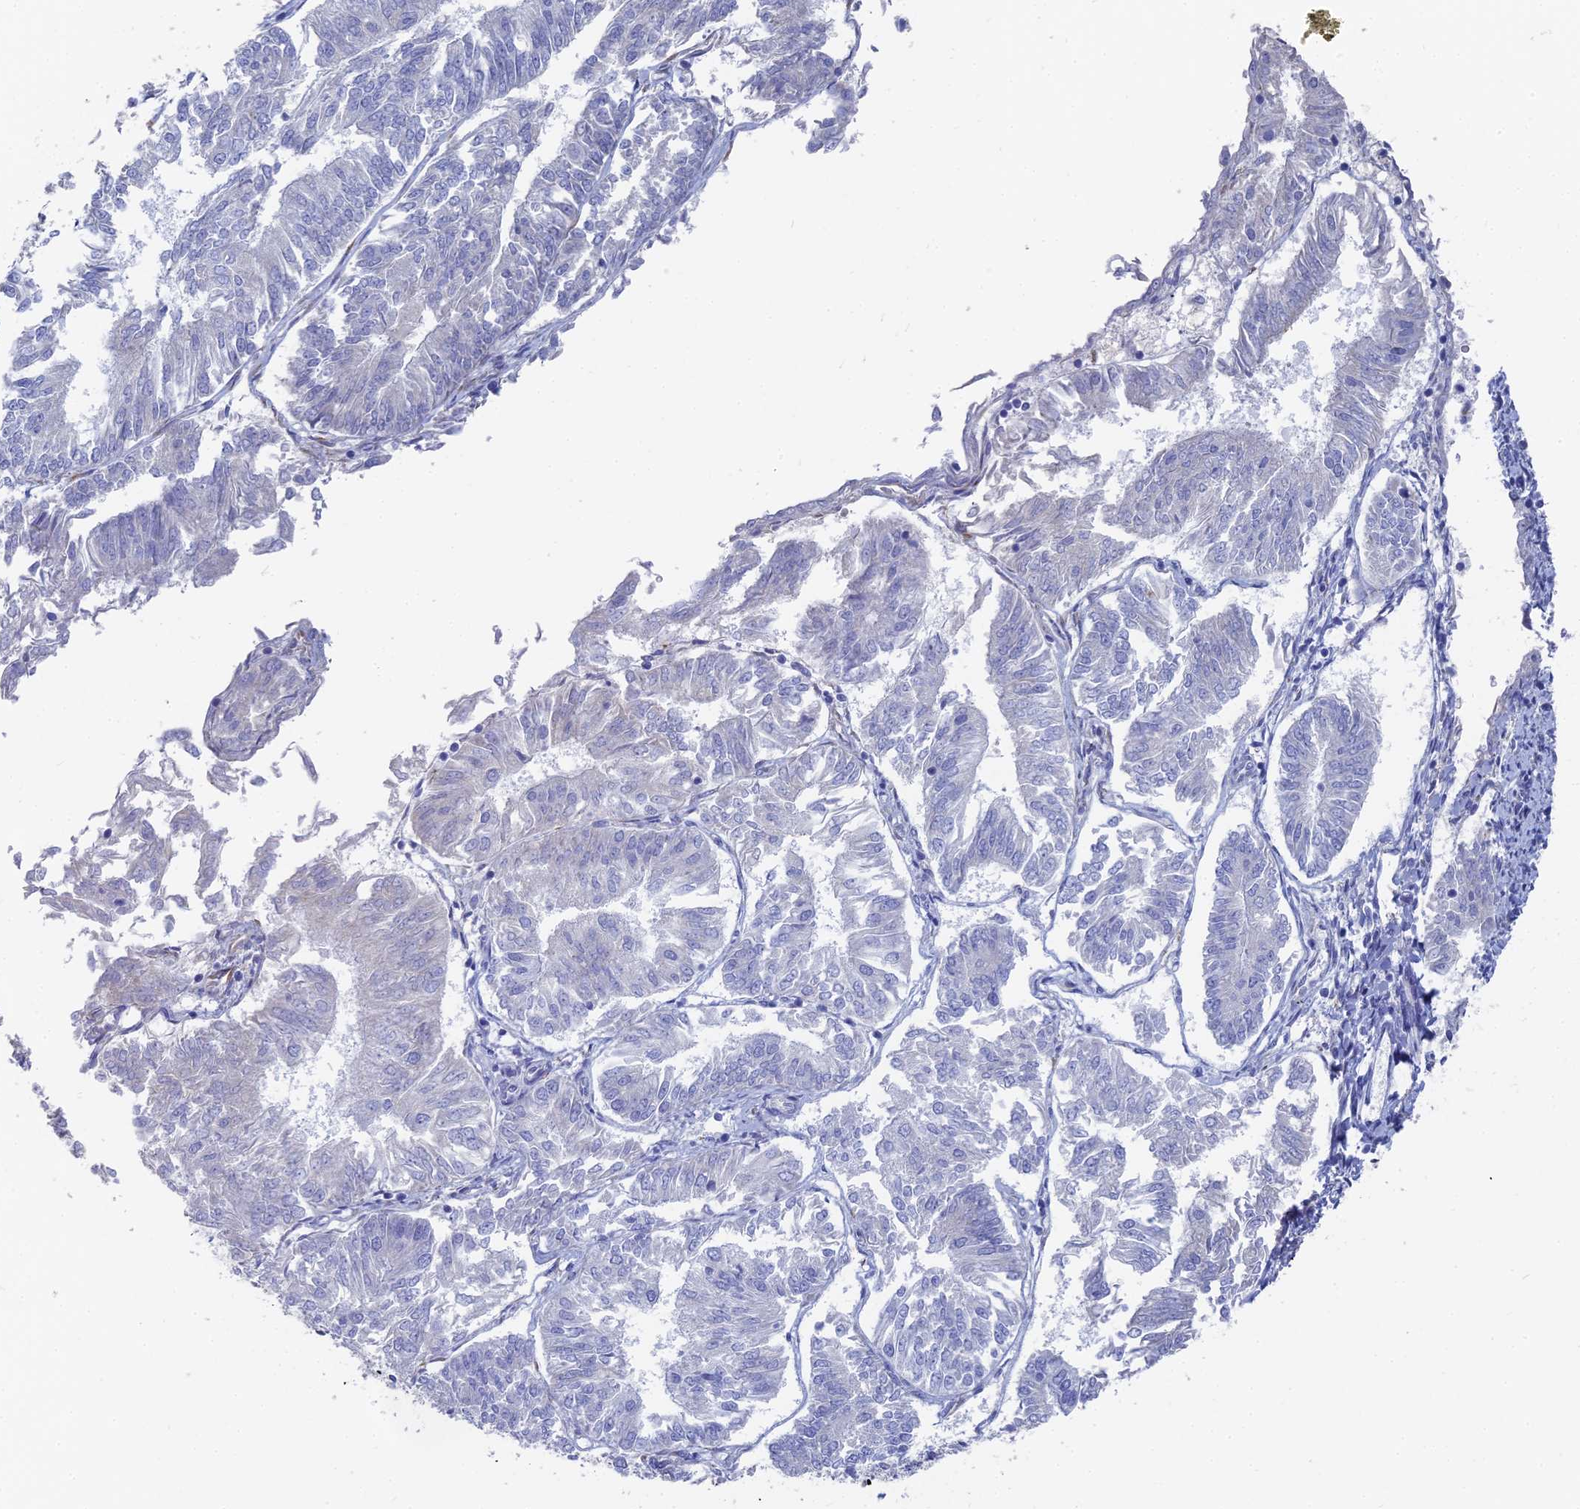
{"staining": {"intensity": "negative", "quantity": "none", "location": "none"}, "tissue": "endometrial cancer", "cell_type": "Tumor cells", "image_type": "cancer", "snomed": [{"axis": "morphology", "description": "Adenocarcinoma, NOS"}, {"axis": "topography", "description": "Endometrium"}], "caption": "Photomicrograph shows no protein staining in tumor cells of endometrial cancer tissue.", "gene": "TNNT3", "patient": {"sex": "female", "age": 58}}